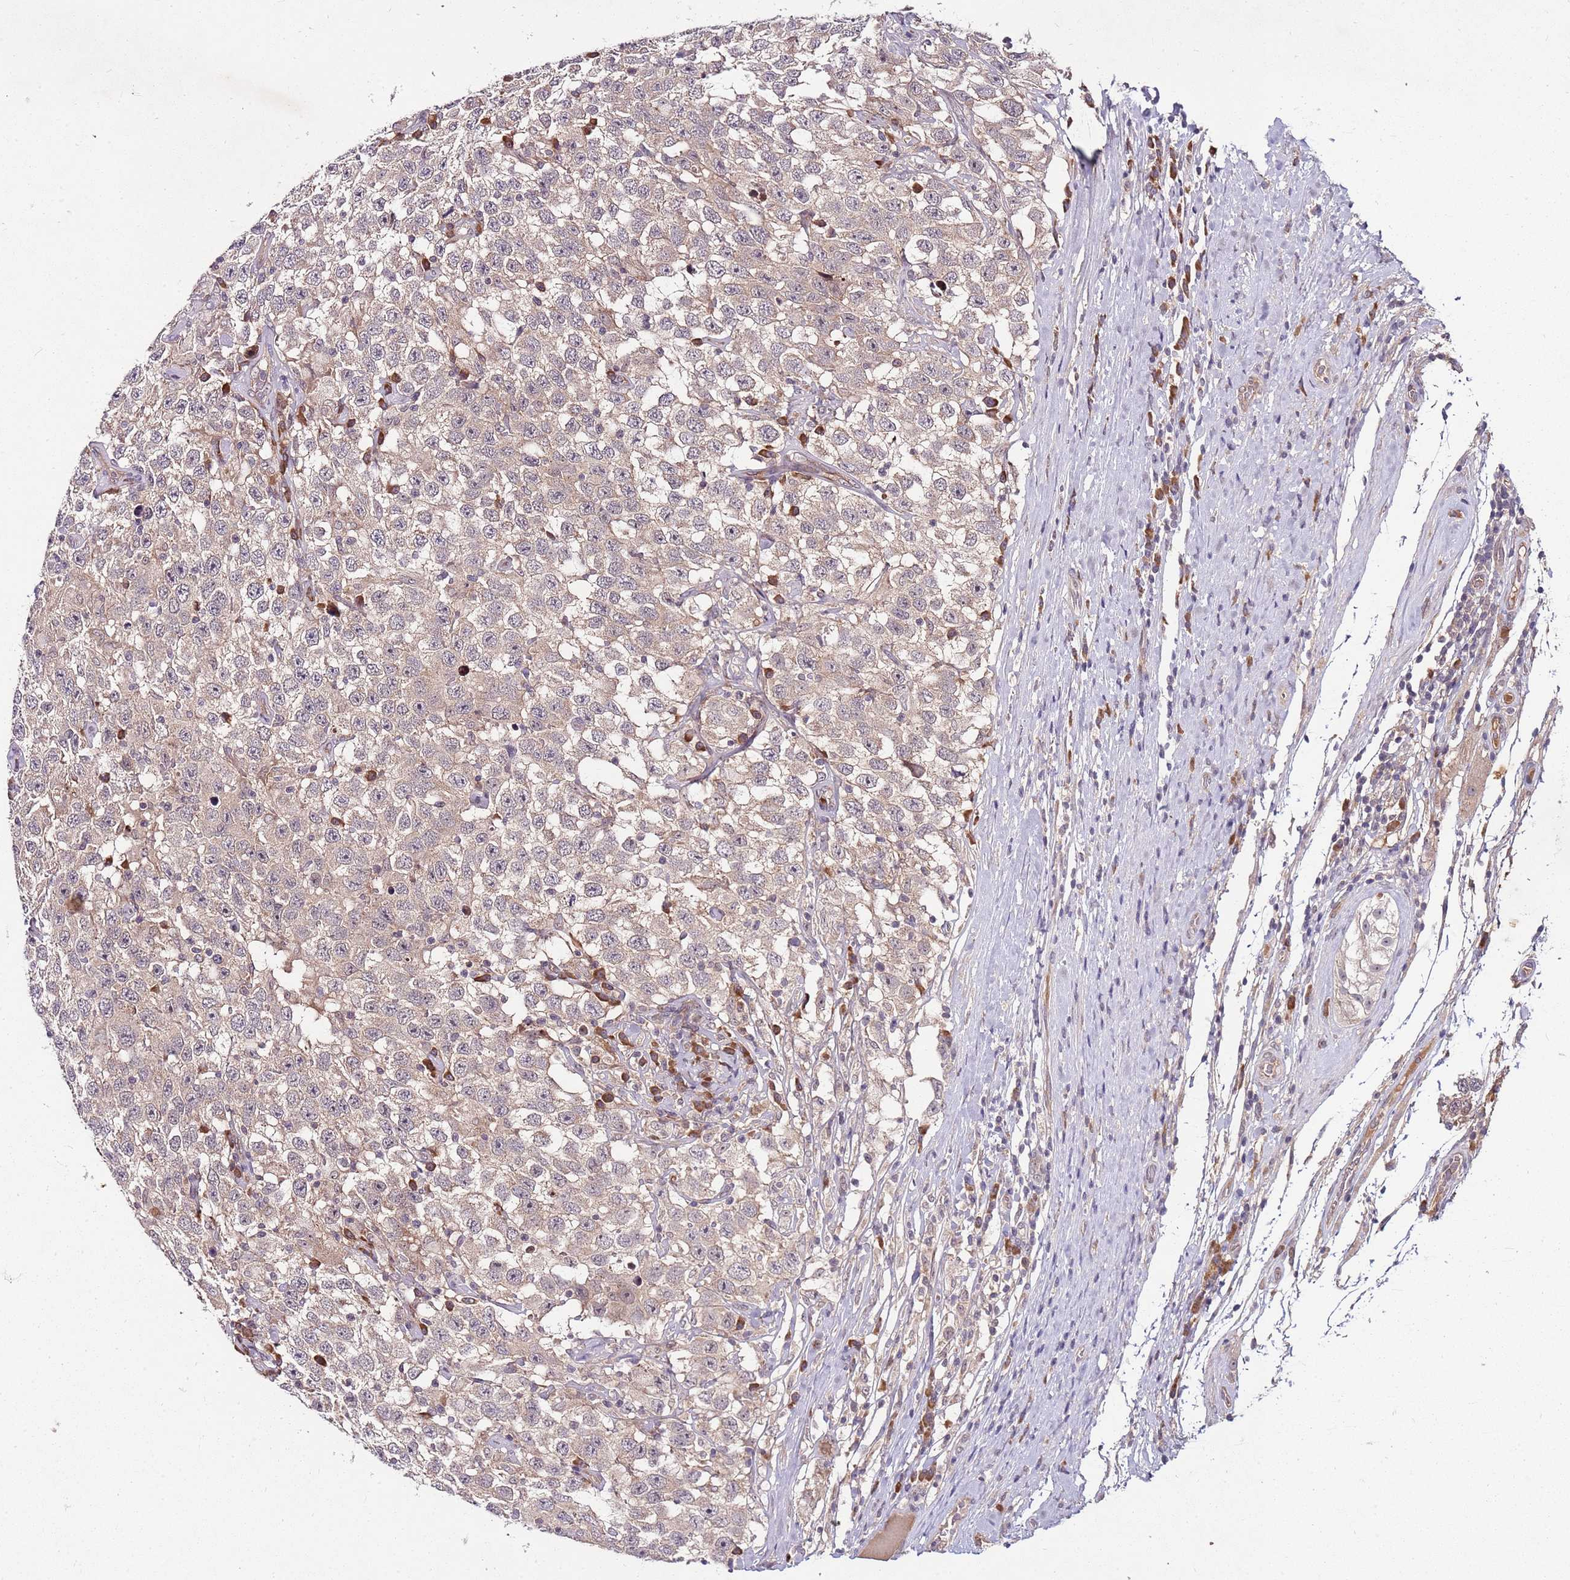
{"staining": {"intensity": "moderate", "quantity": "25%-75%", "location": "cytoplasmic/membranous"}, "tissue": "testis cancer", "cell_type": "Tumor cells", "image_type": "cancer", "snomed": [{"axis": "morphology", "description": "Seminoma, NOS"}, {"axis": "topography", "description": "Testis"}], "caption": "Tumor cells demonstrate moderate cytoplasmic/membranous expression in about 25%-75% of cells in testis cancer (seminoma). The staining was performed using DAB (3,3'-diaminobenzidine) to visualize the protein expression in brown, while the nuclei were stained in blue with hematoxylin (Magnification: 20x).", "gene": "FBXL22", "patient": {"sex": "male", "age": 41}}